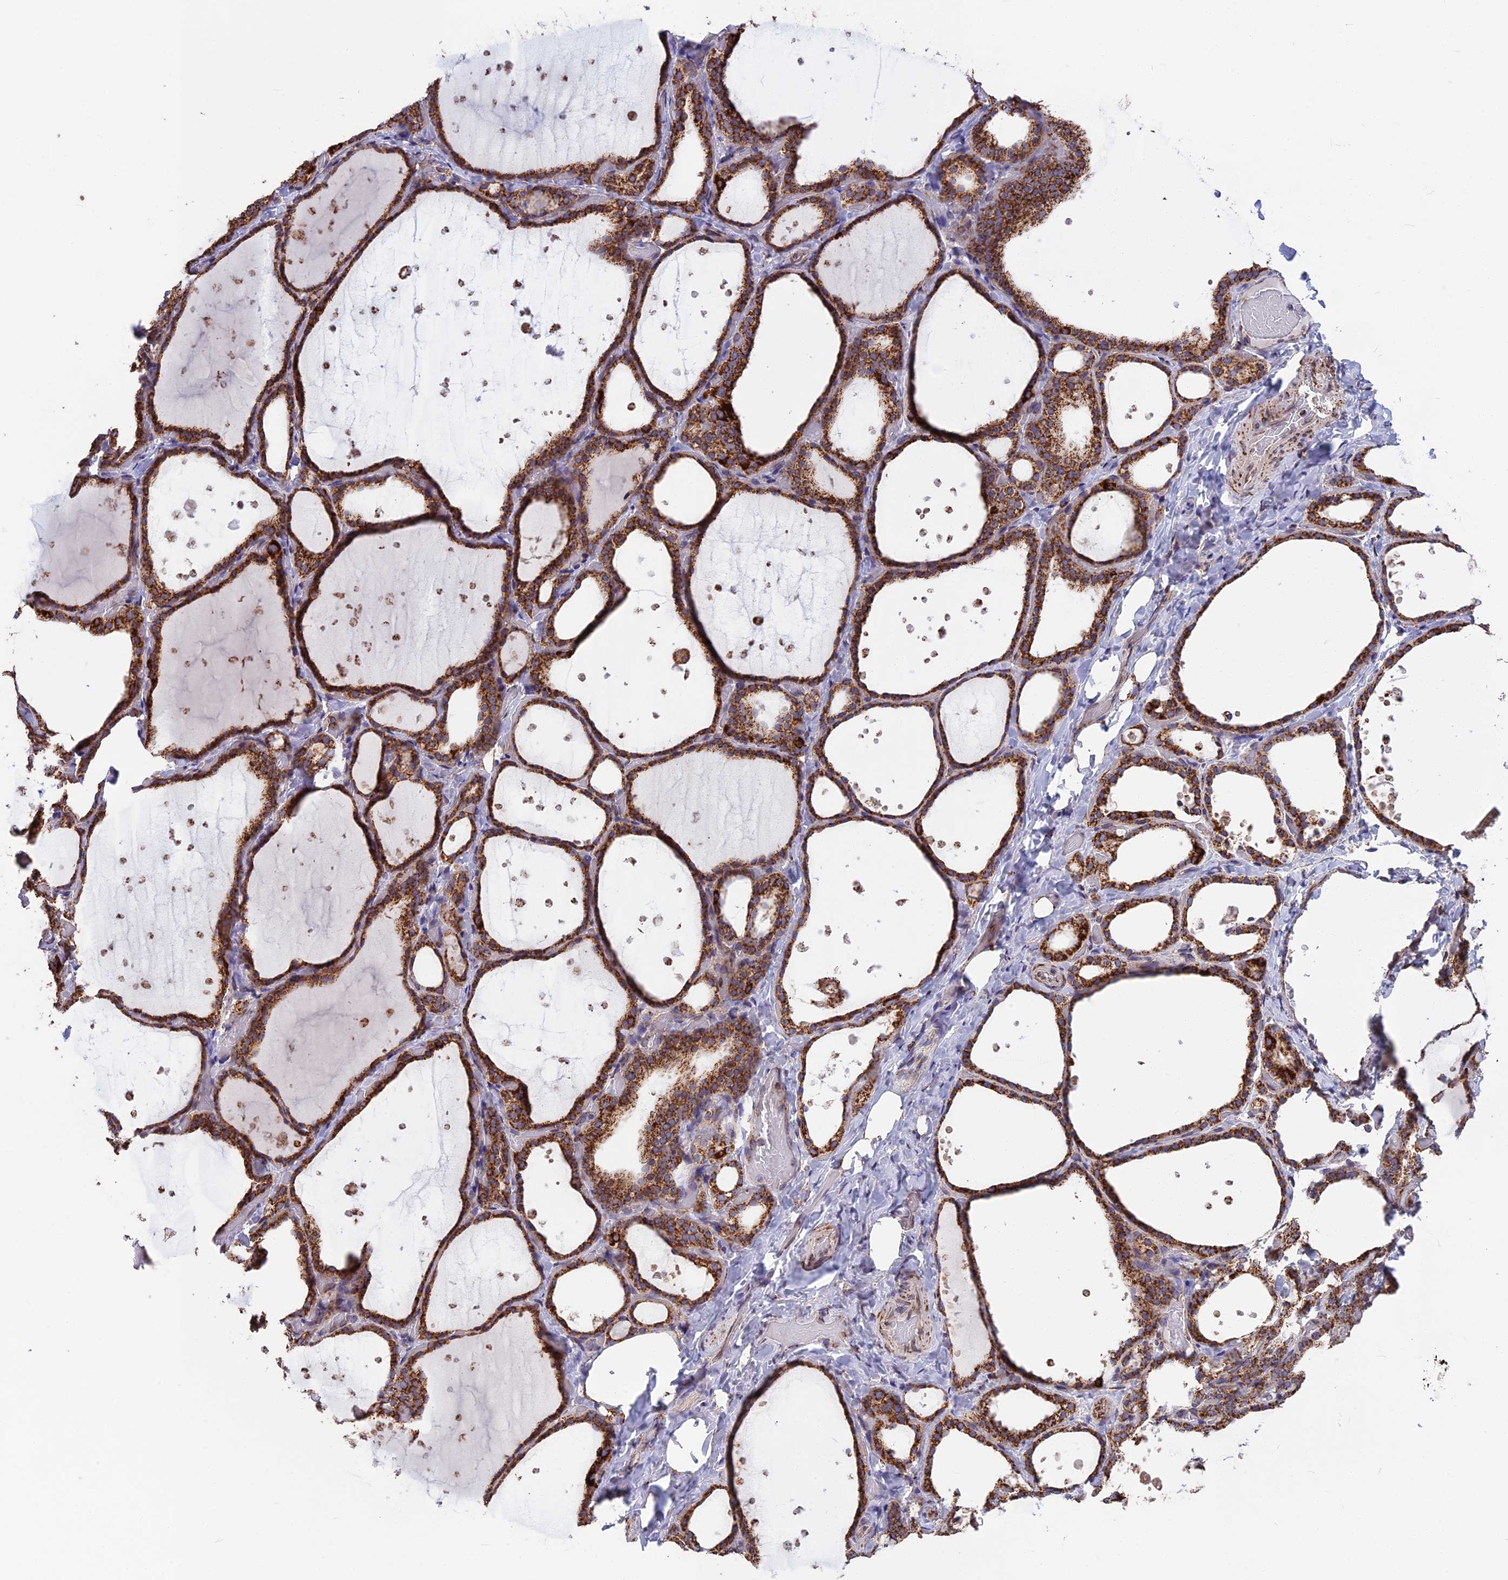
{"staining": {"intensity": "strong", "quantity": ">75%", "location": "cytoplasmic/membranous"}, "tissue": "thyroid gland", "cell_type": "Glandular cells", "image_type": "normal", "snomed": [{"axis": "morphology", "description": "Normal tissue, NOS"}, {"axis": "topography", "description": "Thyroid gland"}], "caption": "Immunohistochemistry micrograph of unremarkable human thyroid gland stained for a protein (brown), which displays high levels of strong cytoplasmic/membranous staining in about >75% of glandular cells.", "gene": "CS", "patient": {"sex": "female", "age": 44}}